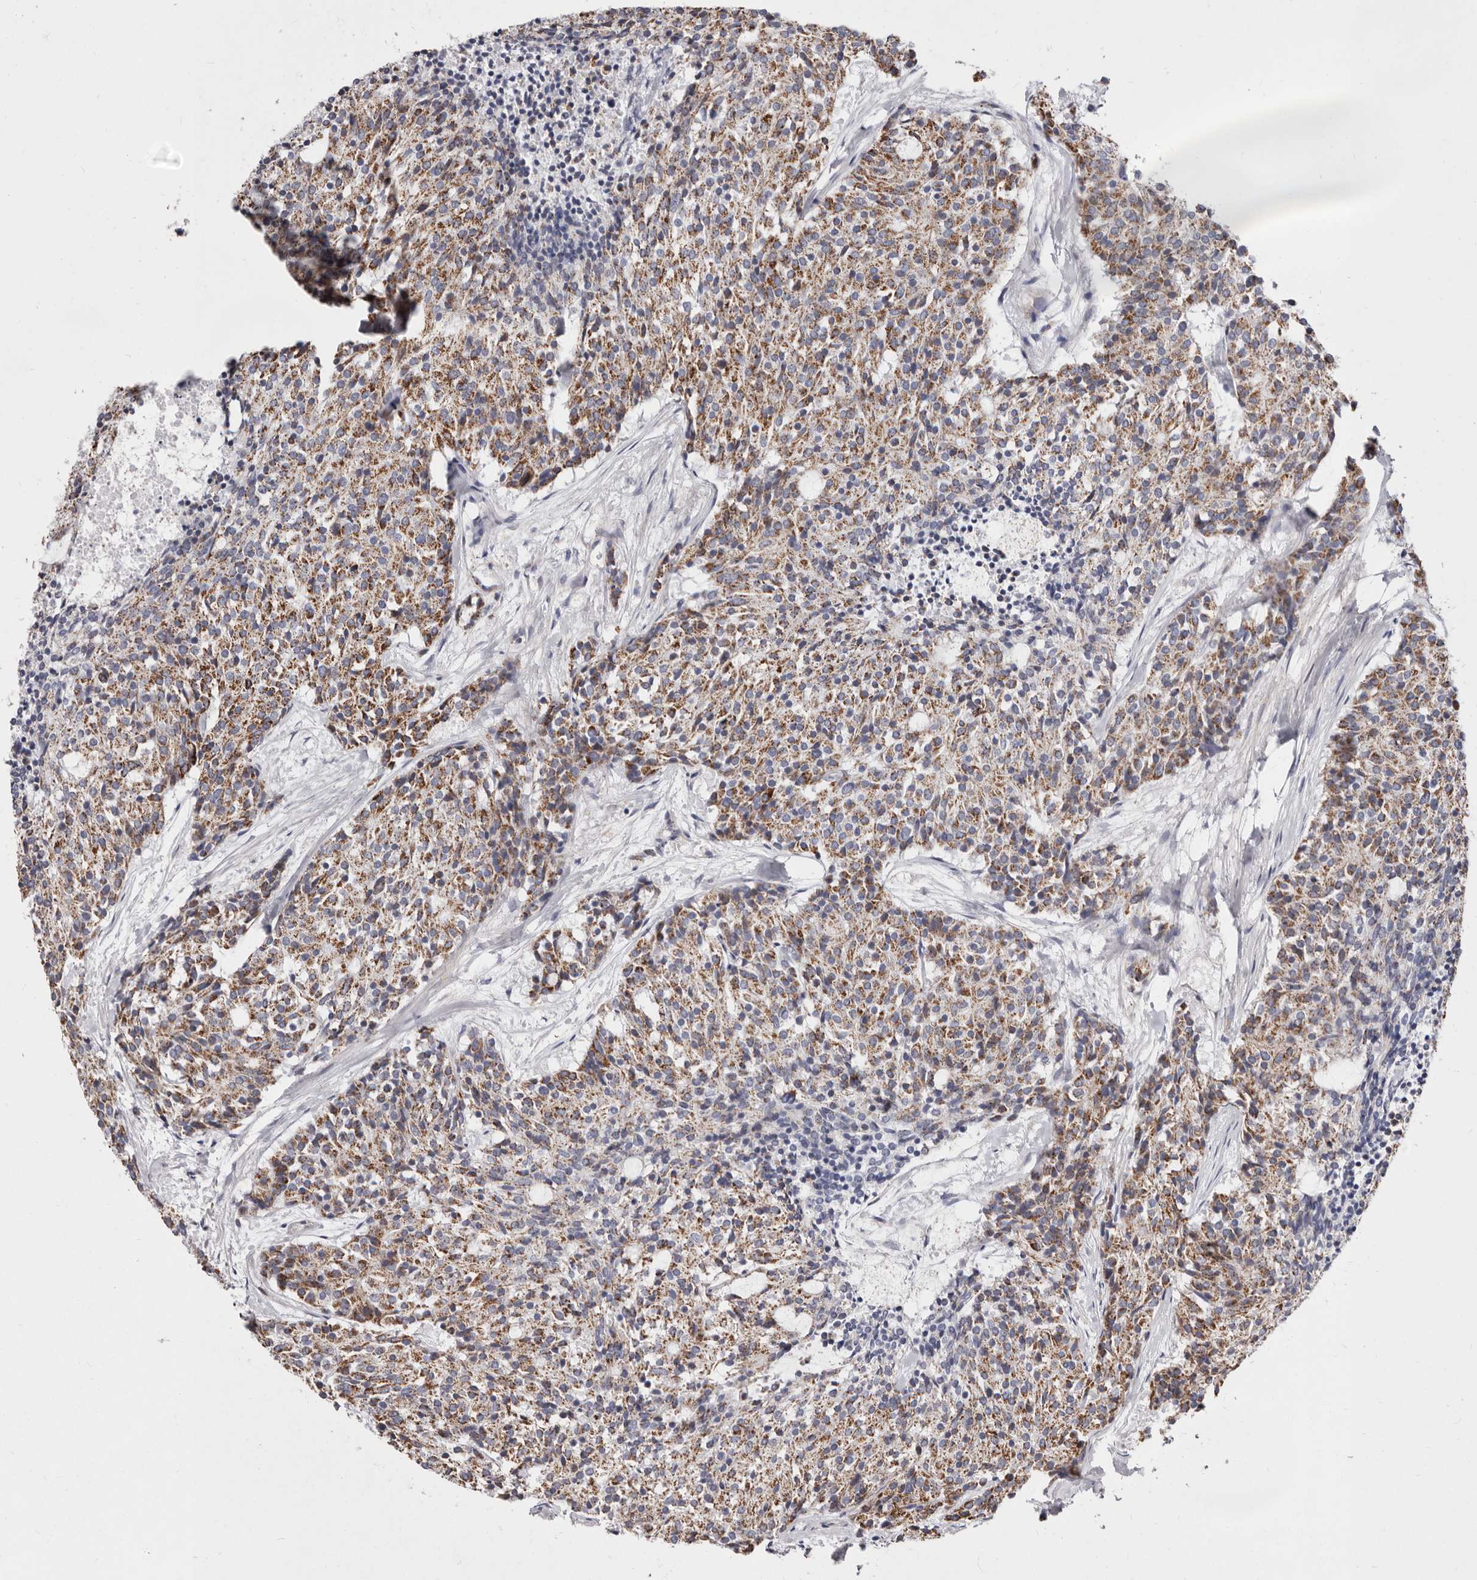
{"staining": {"intensity": "moderate", "quantity": ">75%", "location": "cytoplasmic/membranous"}, "tissue": "carcinoid", "cell_type": "Tumor cells", "image_type": "cancer", "snomed": [{"axis": "morphology", "description": "Carcinoid, malignant, NOS"}, {"axis": "topography", "description": "Pancreas"}], "caption": "Approximately >75% of tumor cells in human carcinoid exhibit moderate cytoplasmic/membranous protein positivity as visualized by brown immunohistochemical staining.", "gene": "NUBPL", "patient": {"sex": "female", "age": 54}}